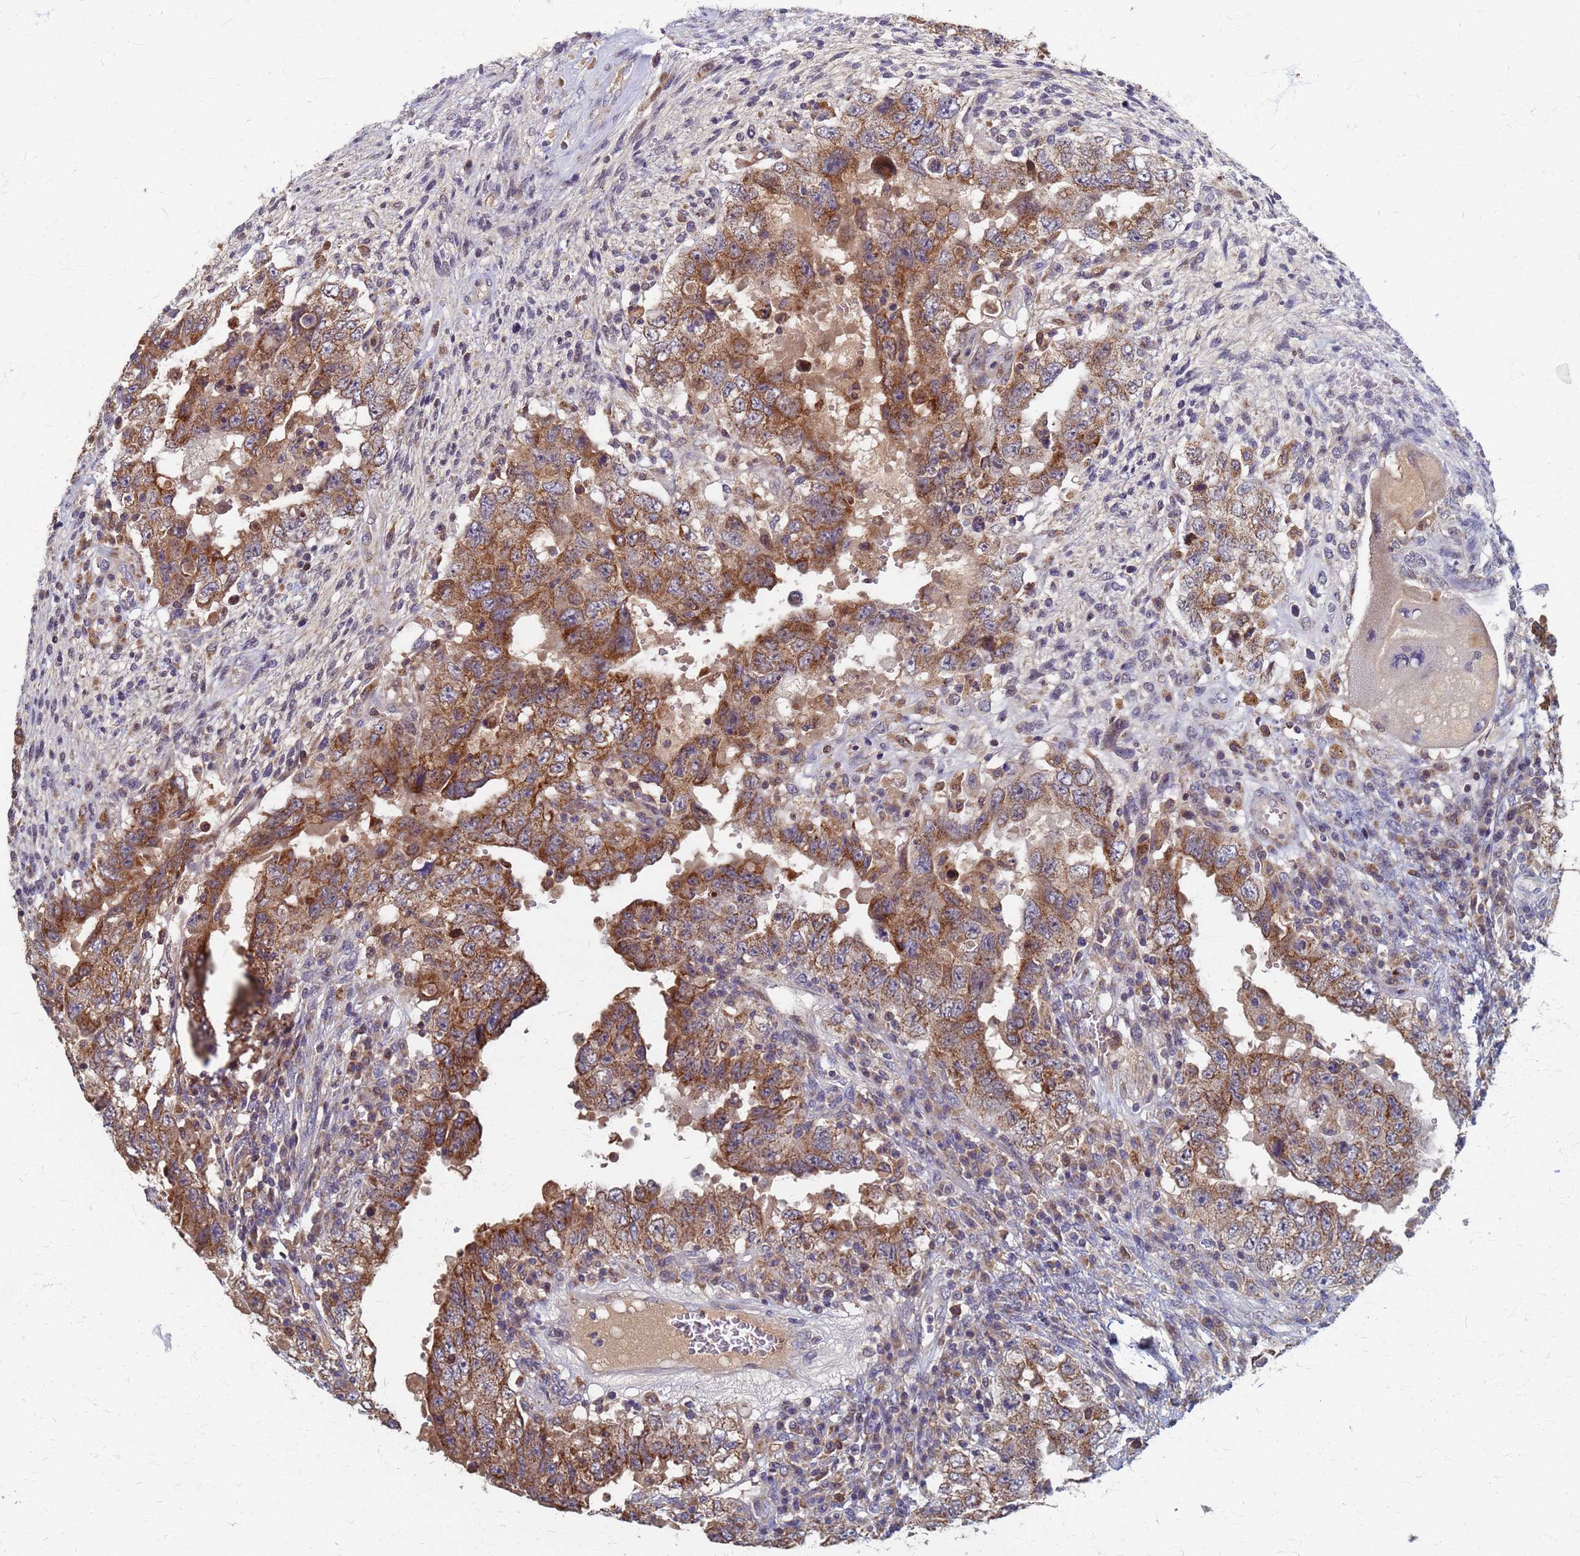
{"staining": {"intensity": "moderate", "quantity": ">75%", "location": "cytoplasmic/membranous"}, "tissue": "testis cancer", "cell_type": "Tumor cells", "image_type": "cancer", "snomed": [{"axis": "morphology", "description": "Carcinoma, Embryonal, NOS"}, {"axis": "topography", "description": "Testis"}], "caption": "DAB immunohistochemical staining of testis cancer displays moderate cytoplasmic/membranous protein positivity in about >75% of tumor cells.", "gene": "ATPAF1", "patient": {"sex": "male", "age": 26}}